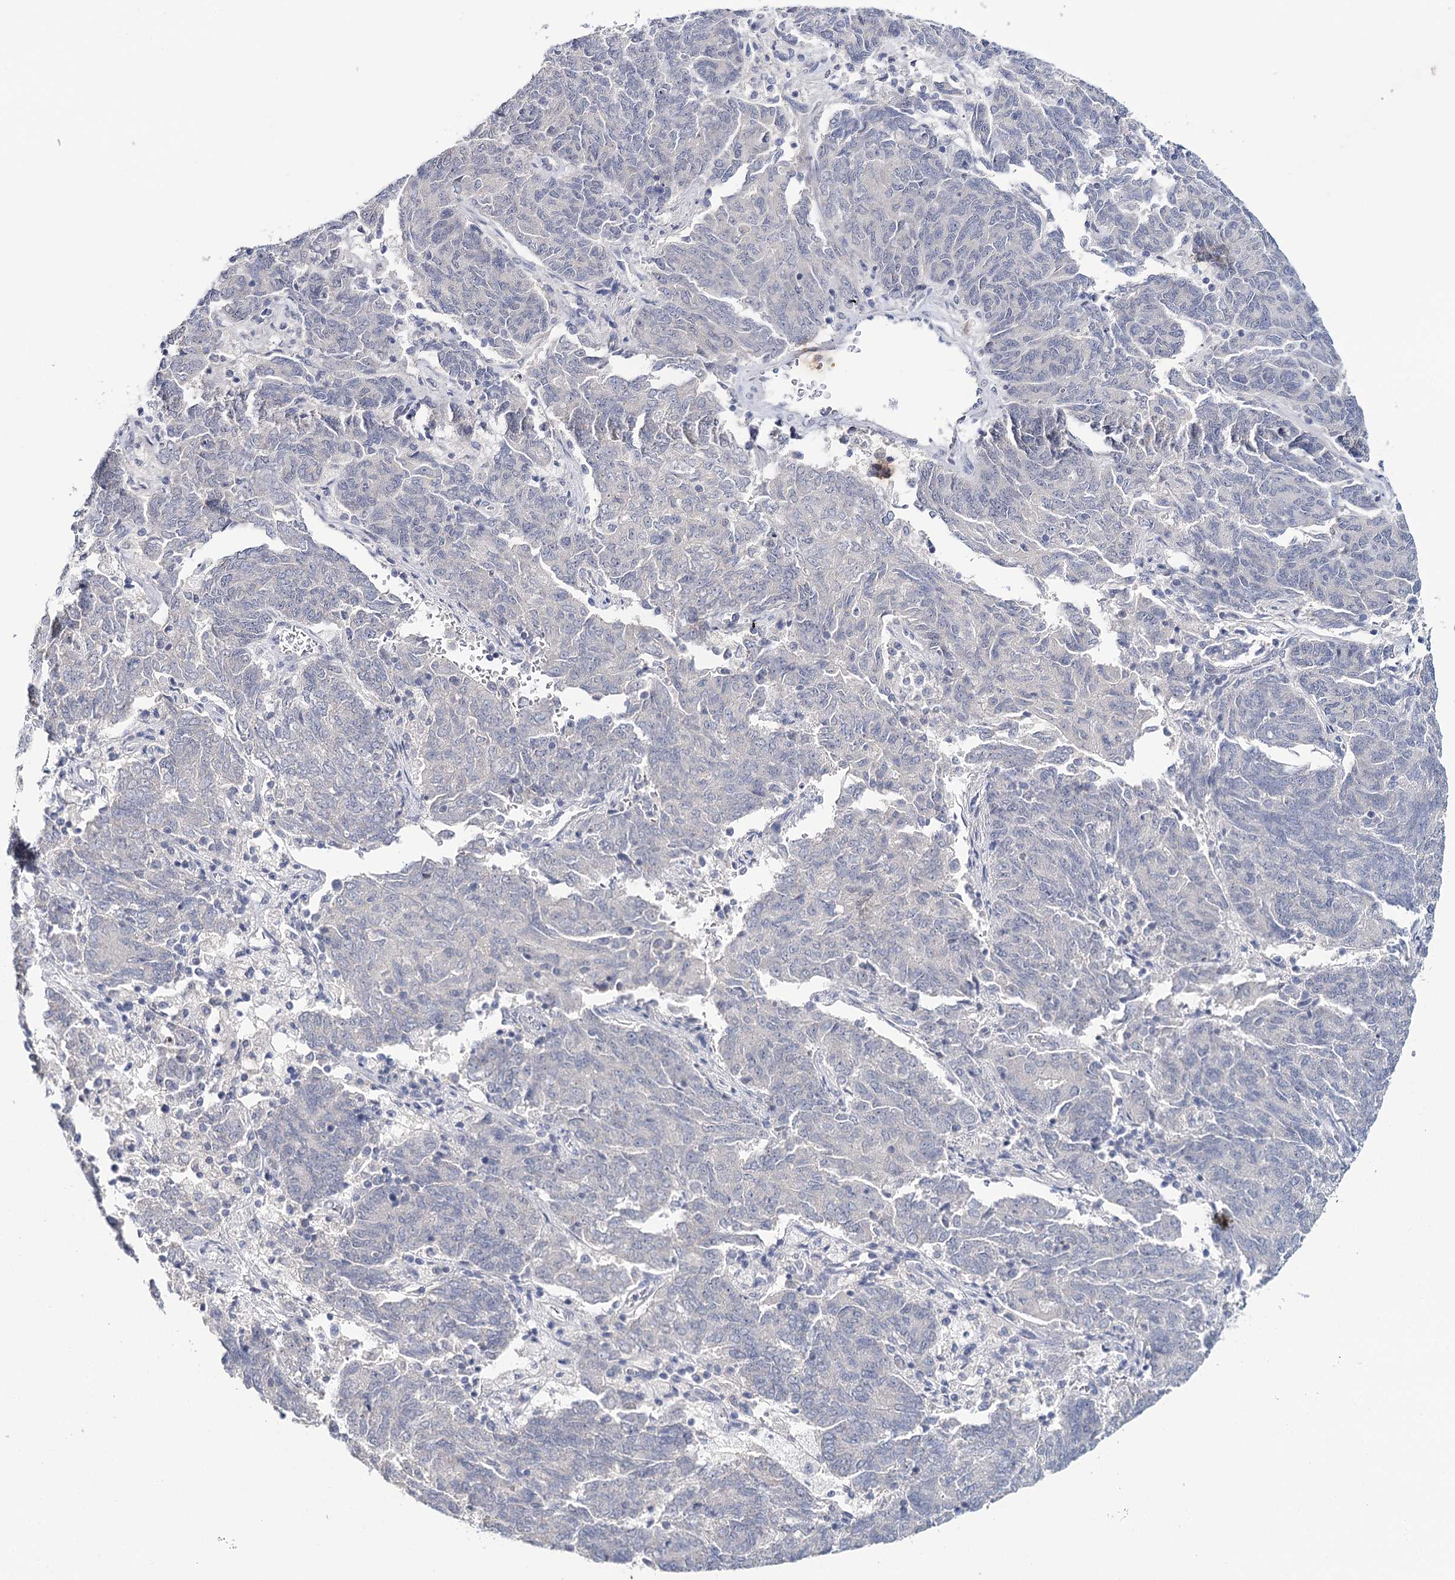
{"staining": {"intensity": "negative", "quantity": "none", "location": "none"}, "tissue": "endometrial cancer", "cell_type": "Tumor cells", "image_type": "cancer", "snomed": [{"axis": "morphology", "description": "Adenocarcinoma, NOS"}, {"axis": "topography", "description": "Endometrium"}], "caption": "The image shows no staining of tumor cells in endometrial adenocarcinoma.", "gene": "TP53", "patient": {"sex": "female", "age": 80}}